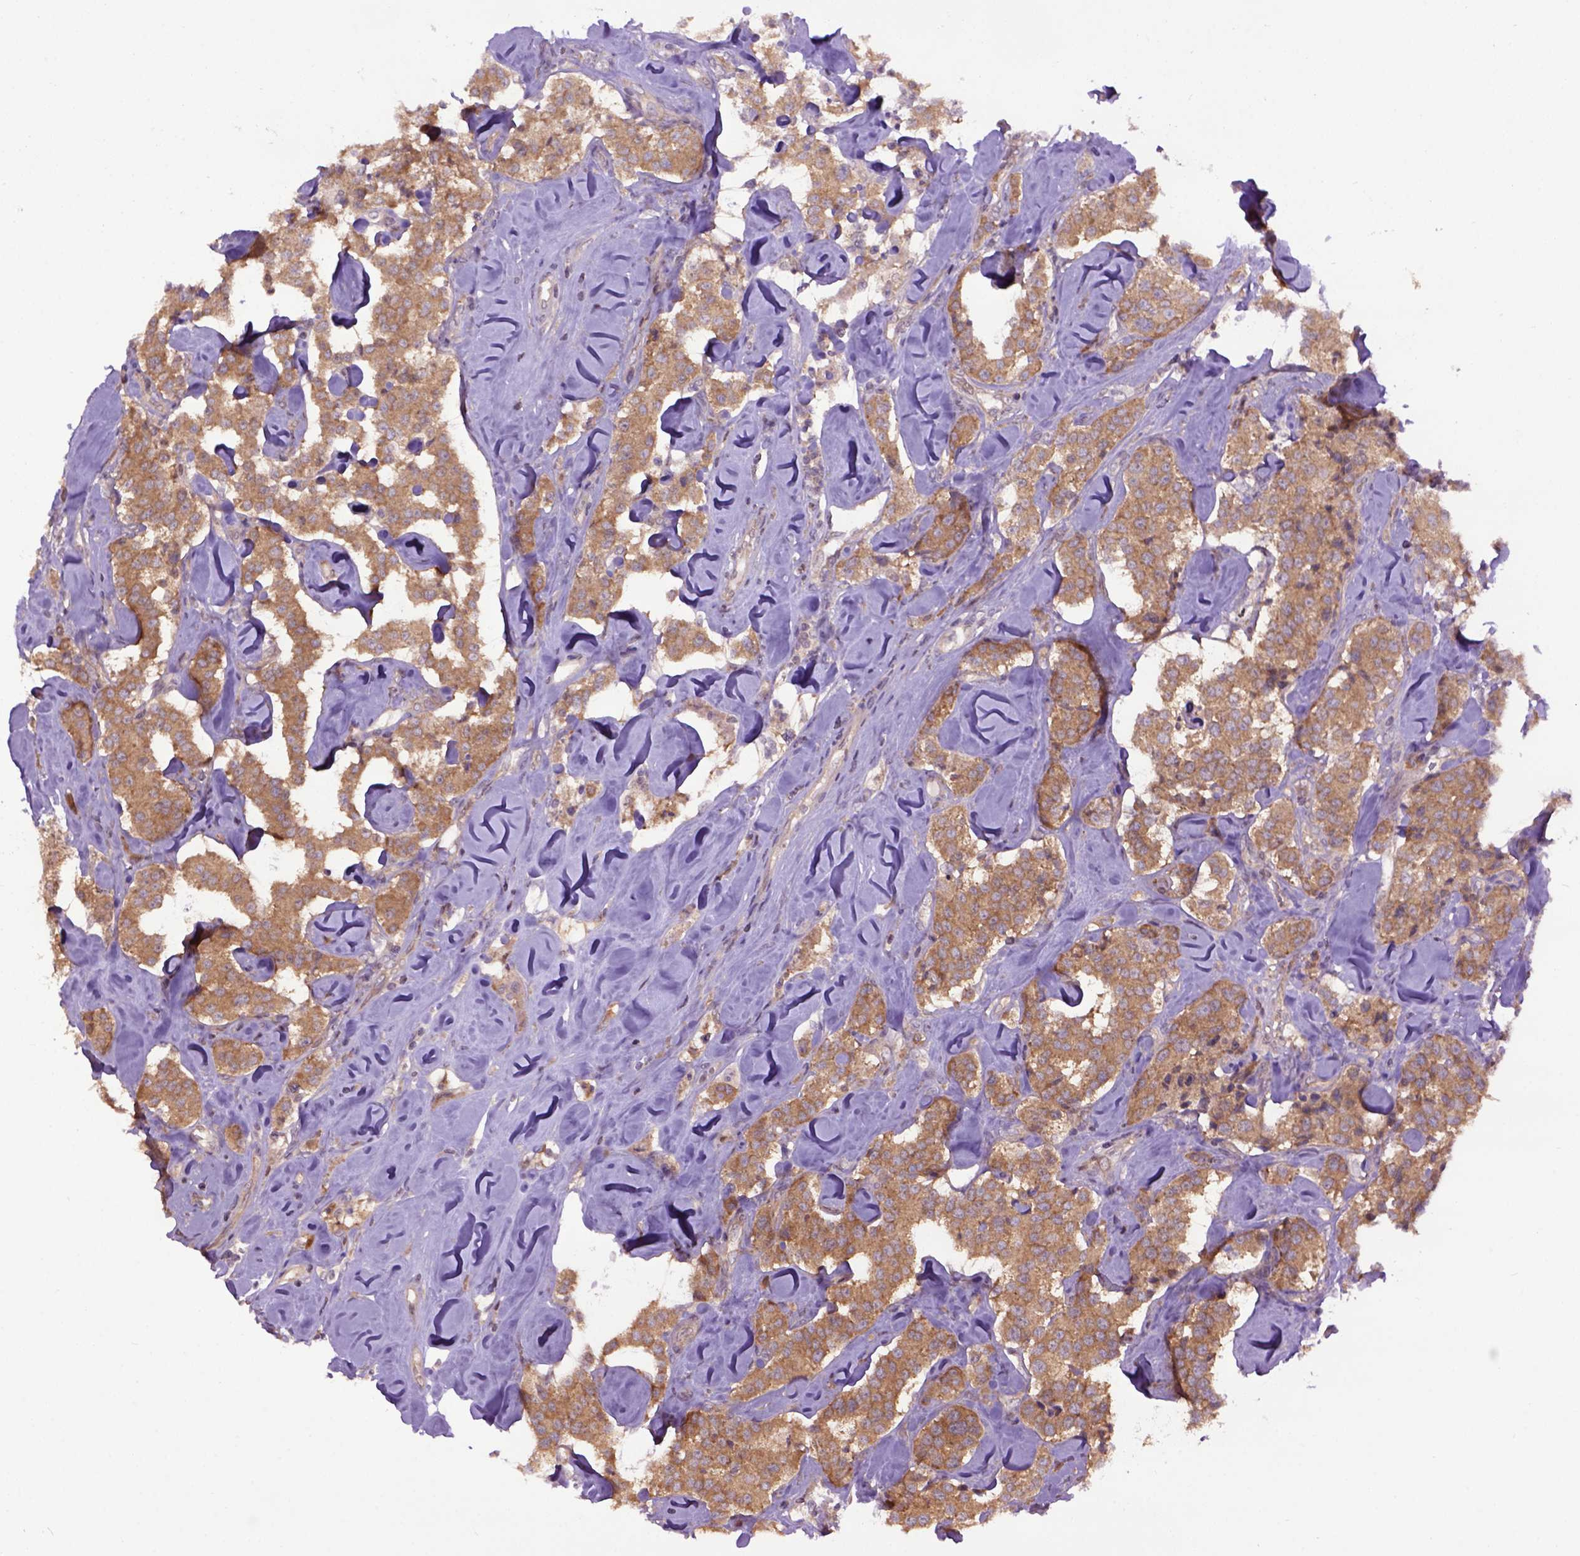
{"staining": {"intensity": "moderate", "quantity": ">75%", "location": "cytoplasmic/membranous"}, "tissue": "carcinoid", "cell_type": "Tumor cells", "image_type": "cancer", "snomed": [{"axis": "morphology", "description": "Carcinoid, malignant, NOS"}, {"axis": "topography", "description": "Pancreas"}], "caption": "An immunohistochemistry histopathology image of tumor tissue is shown. Protein staining in brown labels moderate cytoplasmic/membranous positivity in malignant carcinoid within tumor cells.", "gene": "WDR48", "patient": {"sex": "male", "age": 41}}